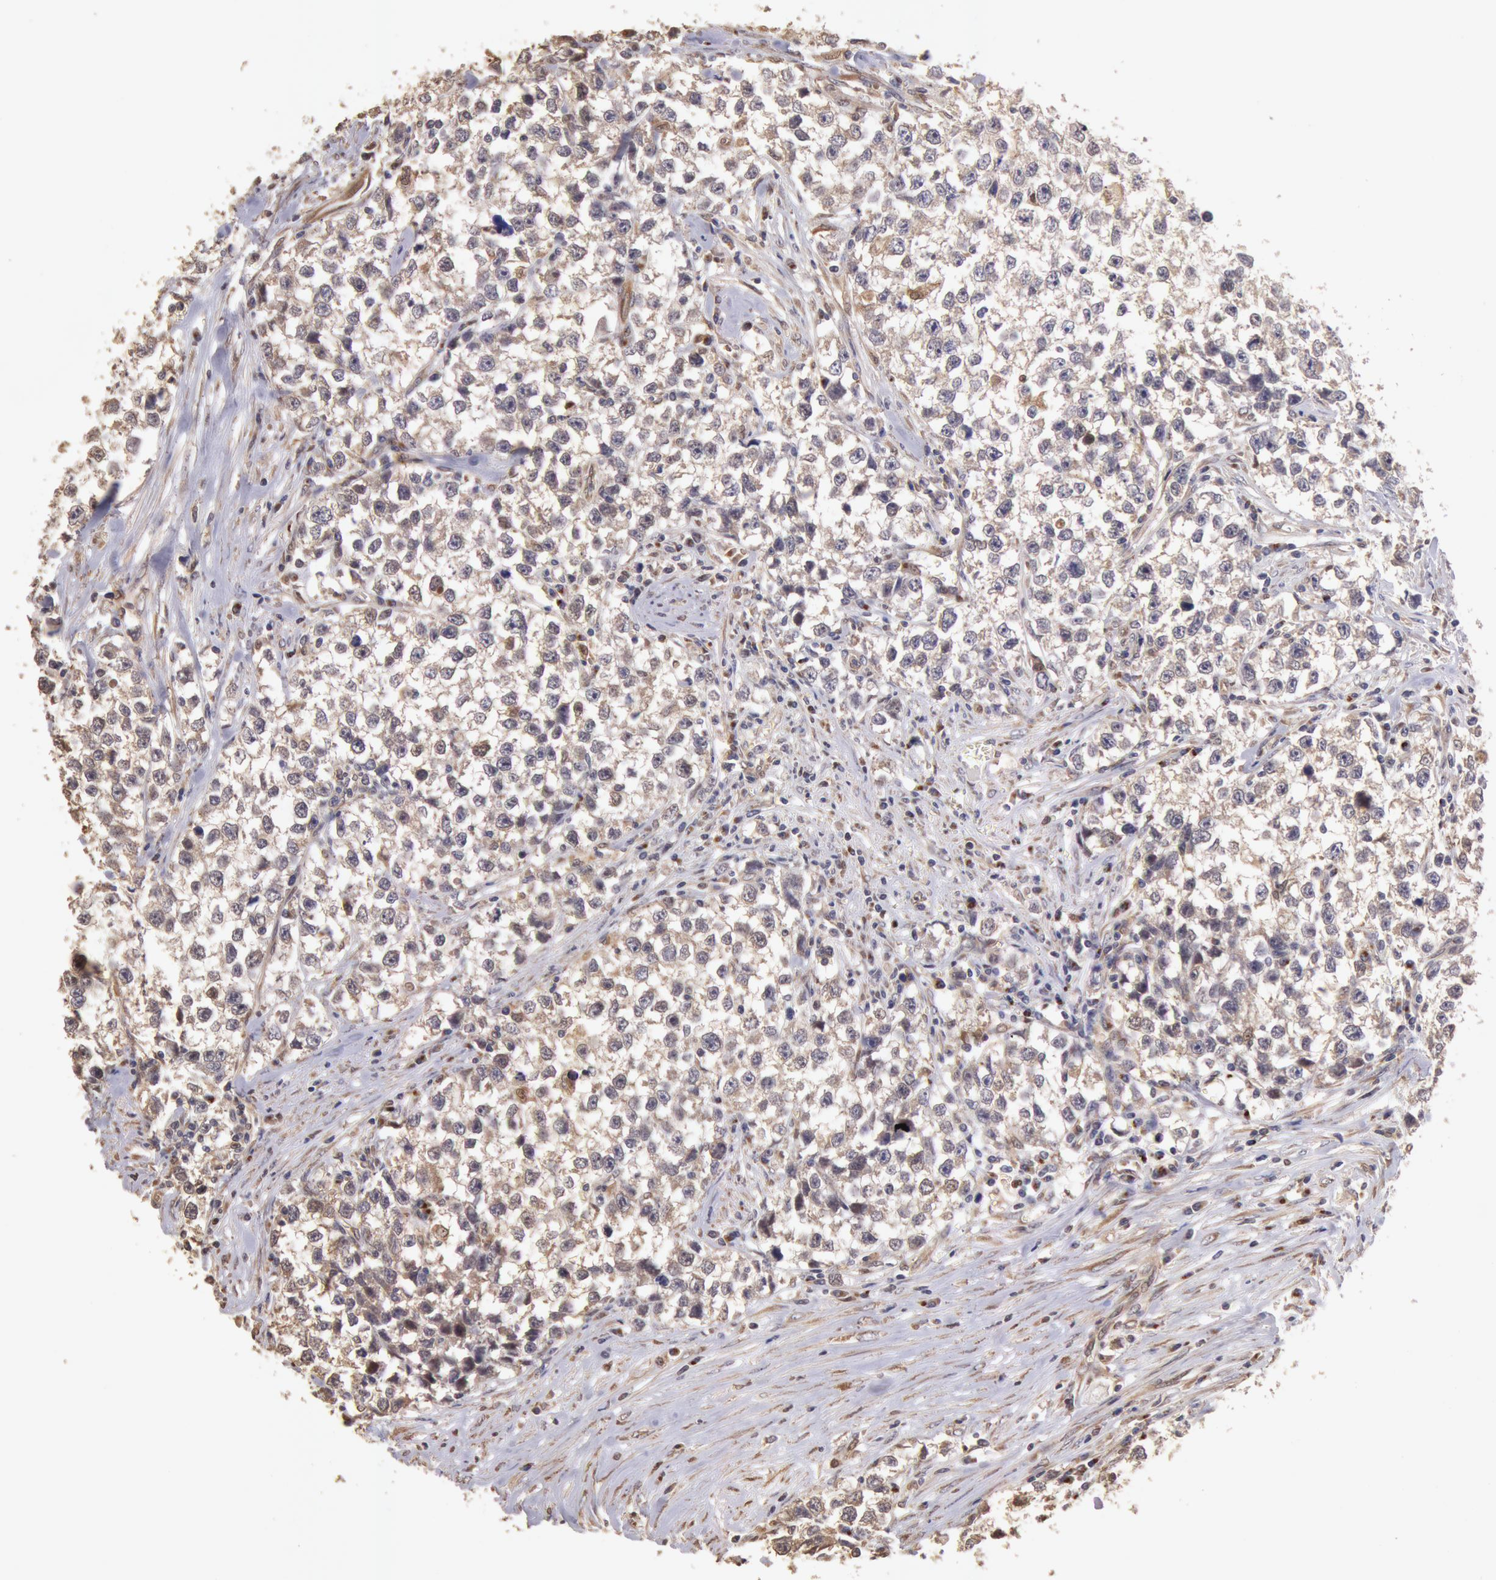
{"staining": {"intensity": "weak", "quantity": "25%-75%", "location": "cytoplasmic/membranous"}, "tissue": "testis cancer", "cell_type": "Tumor cells", "image_type": "cancer", "snomed": [{"axis": "morphology", "description": "Seminoma, NOS"}, {"axis": "morphology", "description": "Carcinoma, Embryonal, NOS"}, {"axis": "topography", "description": "Testis"}], "caption": "This is an image of IHC staining of testis embryonal carcinoma, which shows weak positivity in the cytoplasmic/membranous of tumor cells.", "gene": "COMT", "patient": {"sex": "male", "age": 30}}